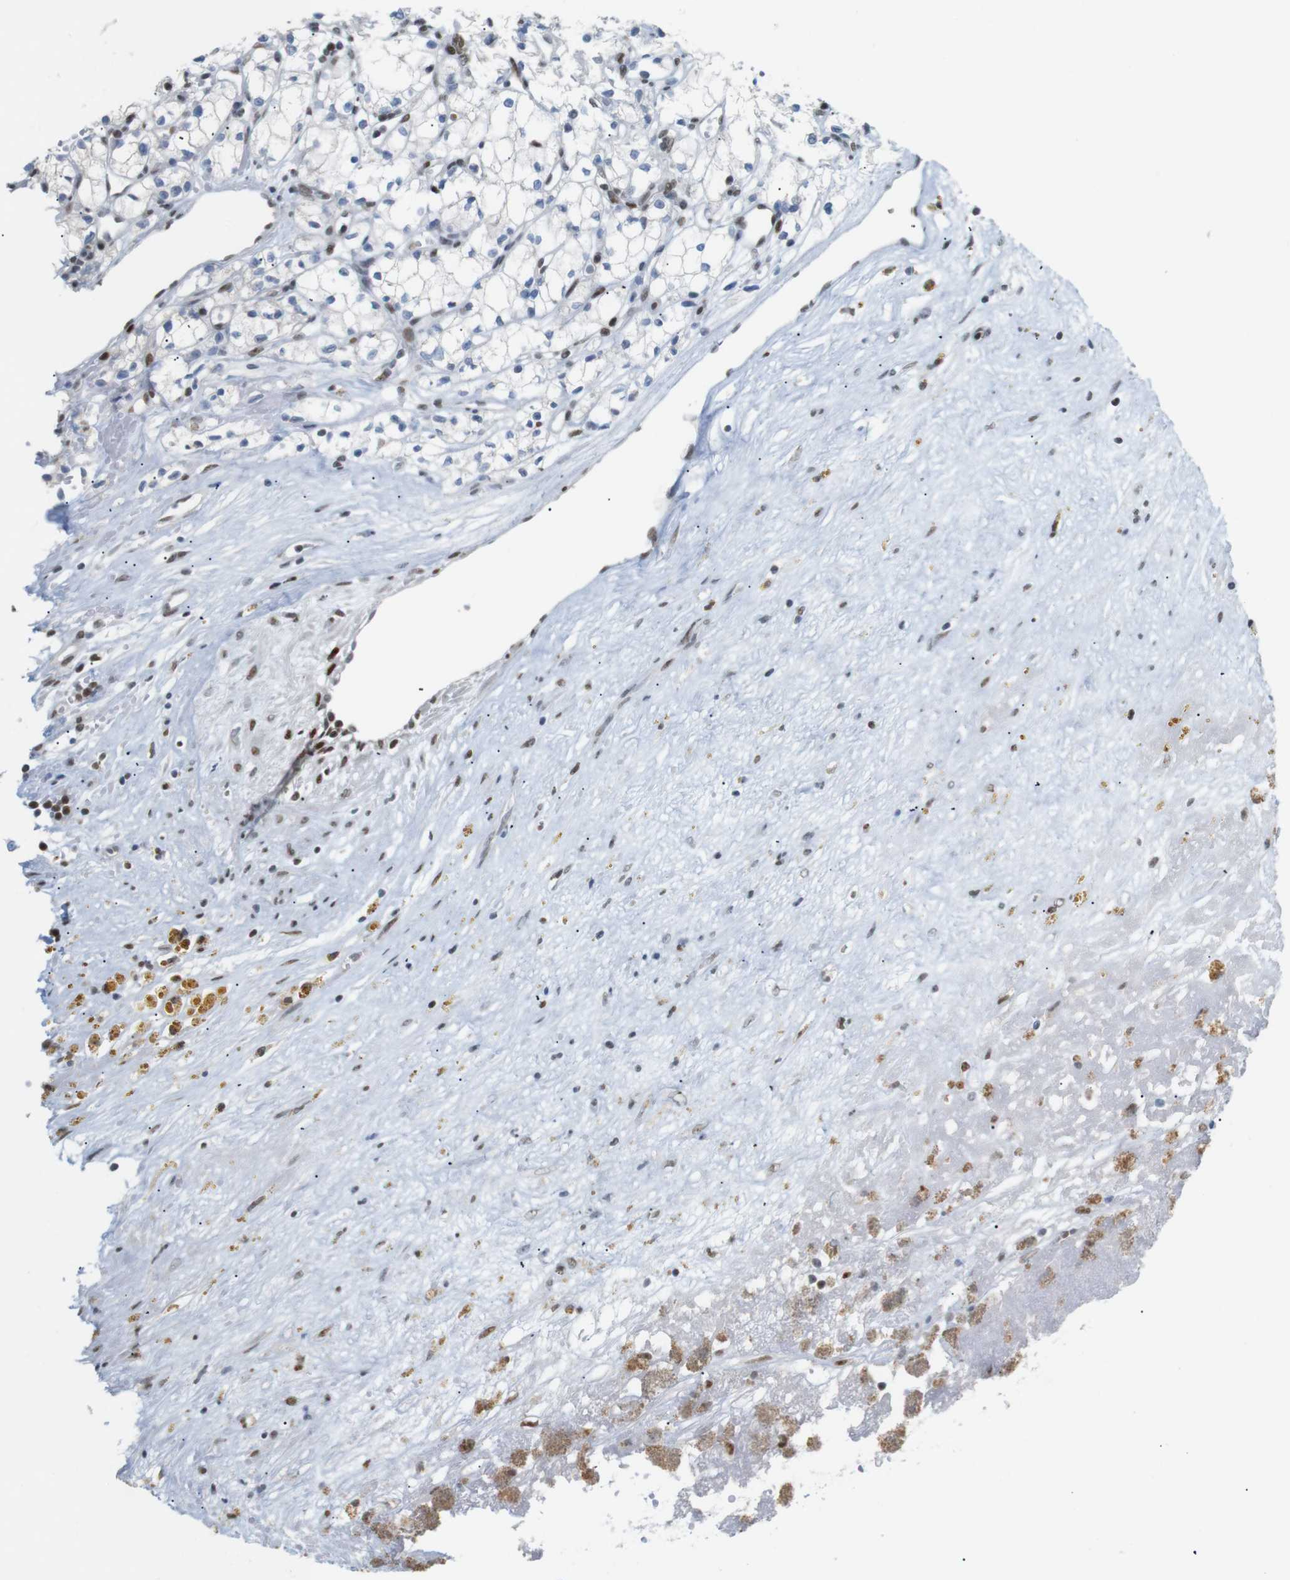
{"staining": {"intensity": "moderate", "quantity": "<25%", "location": "nuclear"}, "tissue": "renal cancer", "cell_type": "Tumor cells", "image_type": "cancer", "snomed": [{"axis": "morphology", "description": "Normal tissue, NOS"}, {"axis": "morphology", "description": "Adenocarcinoma, NOS"}, {"axis": "topography", "description": "Kidney"}], "caption": "The histopathology image demonstrates staining of adenocarcinoma (renal), revealing moderate nuclear protein staining (brown color) within tumor cells.", "gene": "RIOX2", "patient": {"sex": "male", "age": 59}}